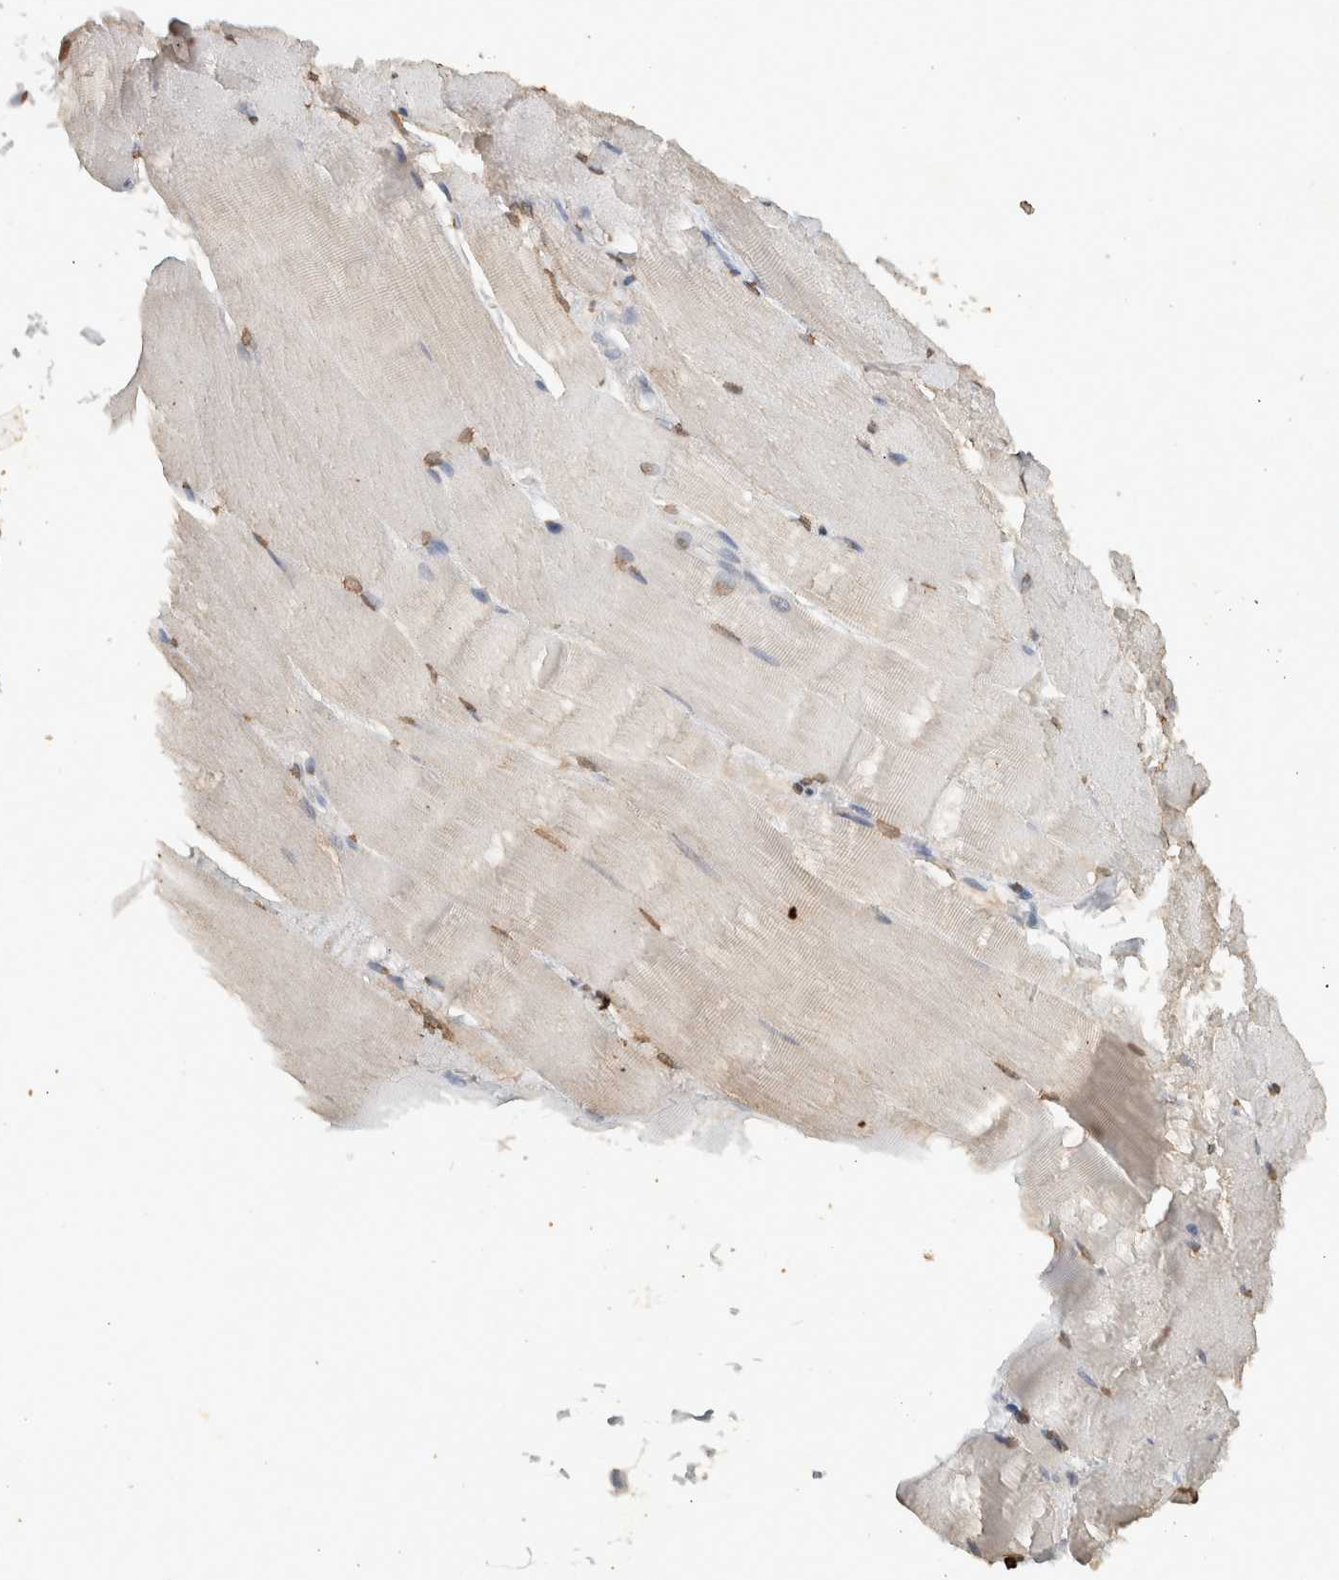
{"staining": {"intensity": "moderate", "quantity": "25%-75%", "location": "nuclear"}, "tissue": "skeletal muscle", "cell_type": "Myocytes", "image_type": "normal", "snomed": [{"axis": "morphology", "description": "Normal tissue, NOS"}, {"axis": "topography", "description": "Skin"}, {"axis": "topography", "description": "Skeletal muscle"}], "caption": "Benign skeletal muscle was stained to show a protein in brown. There is medium levels of moderate nuclear positivity in approximately 25%-75% of myocytes.", "gene": "HAND2", "patient": {"sex": "male", "age": 83}}